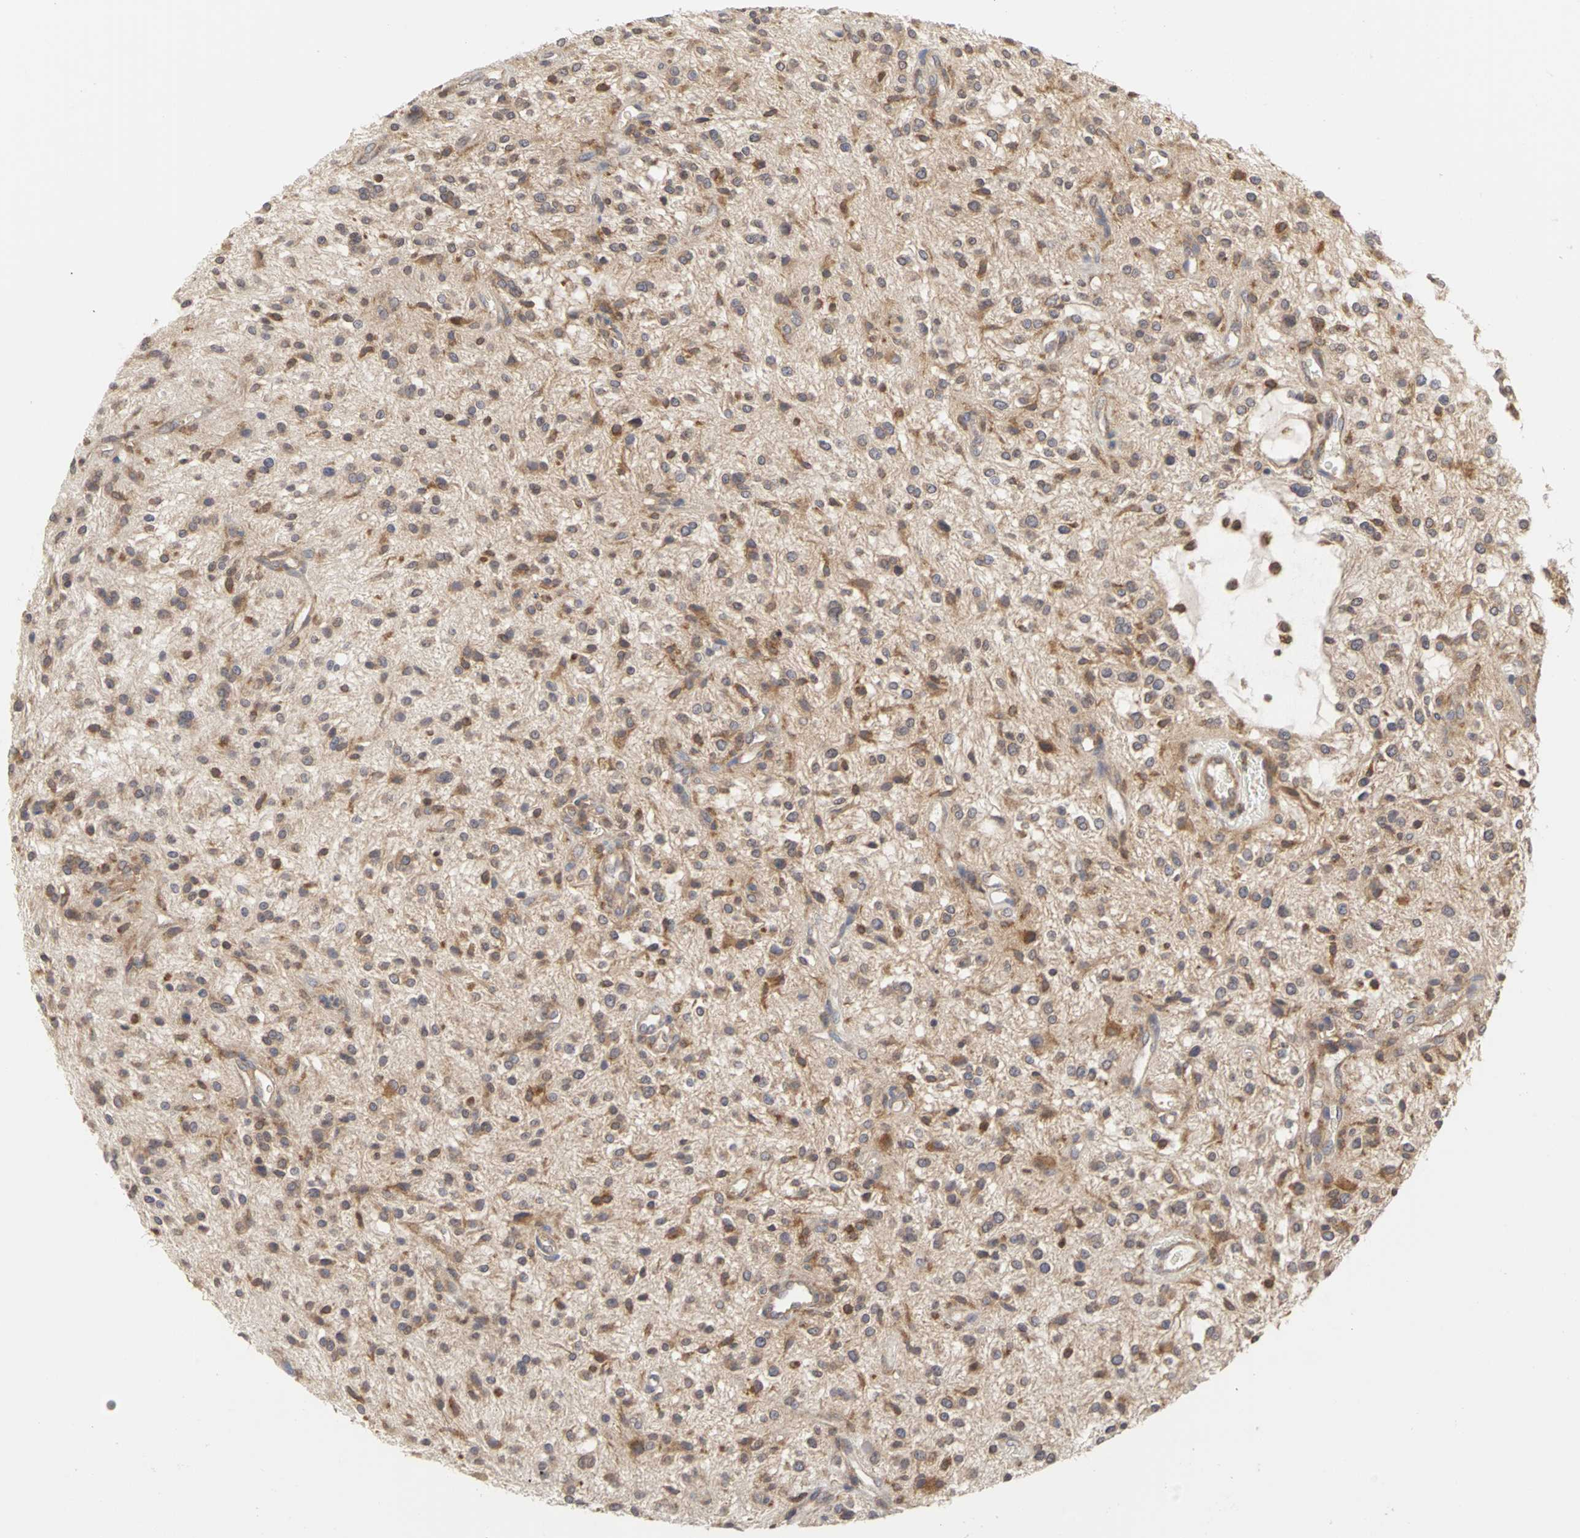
{"staining": {"intensity": "moderate", "quantity": "25%-75%", "location": "cytoplasmic/membranous"}, "tissue": "glioma", "cell_type": "Tumor cells", "image_type": "cancer", "snomed": [{"axis": "morphology", "description": "Glioma, malignant, NOS"}, {"axis": "topography", "description": "Cerebellum"}], "caption": "Immunohistochemistry photomicrograph of neoplastic tissue: human glioma stained using immunohistochemistry exhibits medium levels of moderate protein expression localized specifically in the cytoplasmic/membranous of tumor cells, appearing as a cytoplasmic/membranous brown color.", "gene": "IRAK1", "patient": {"sex": "female", "age": 10}}